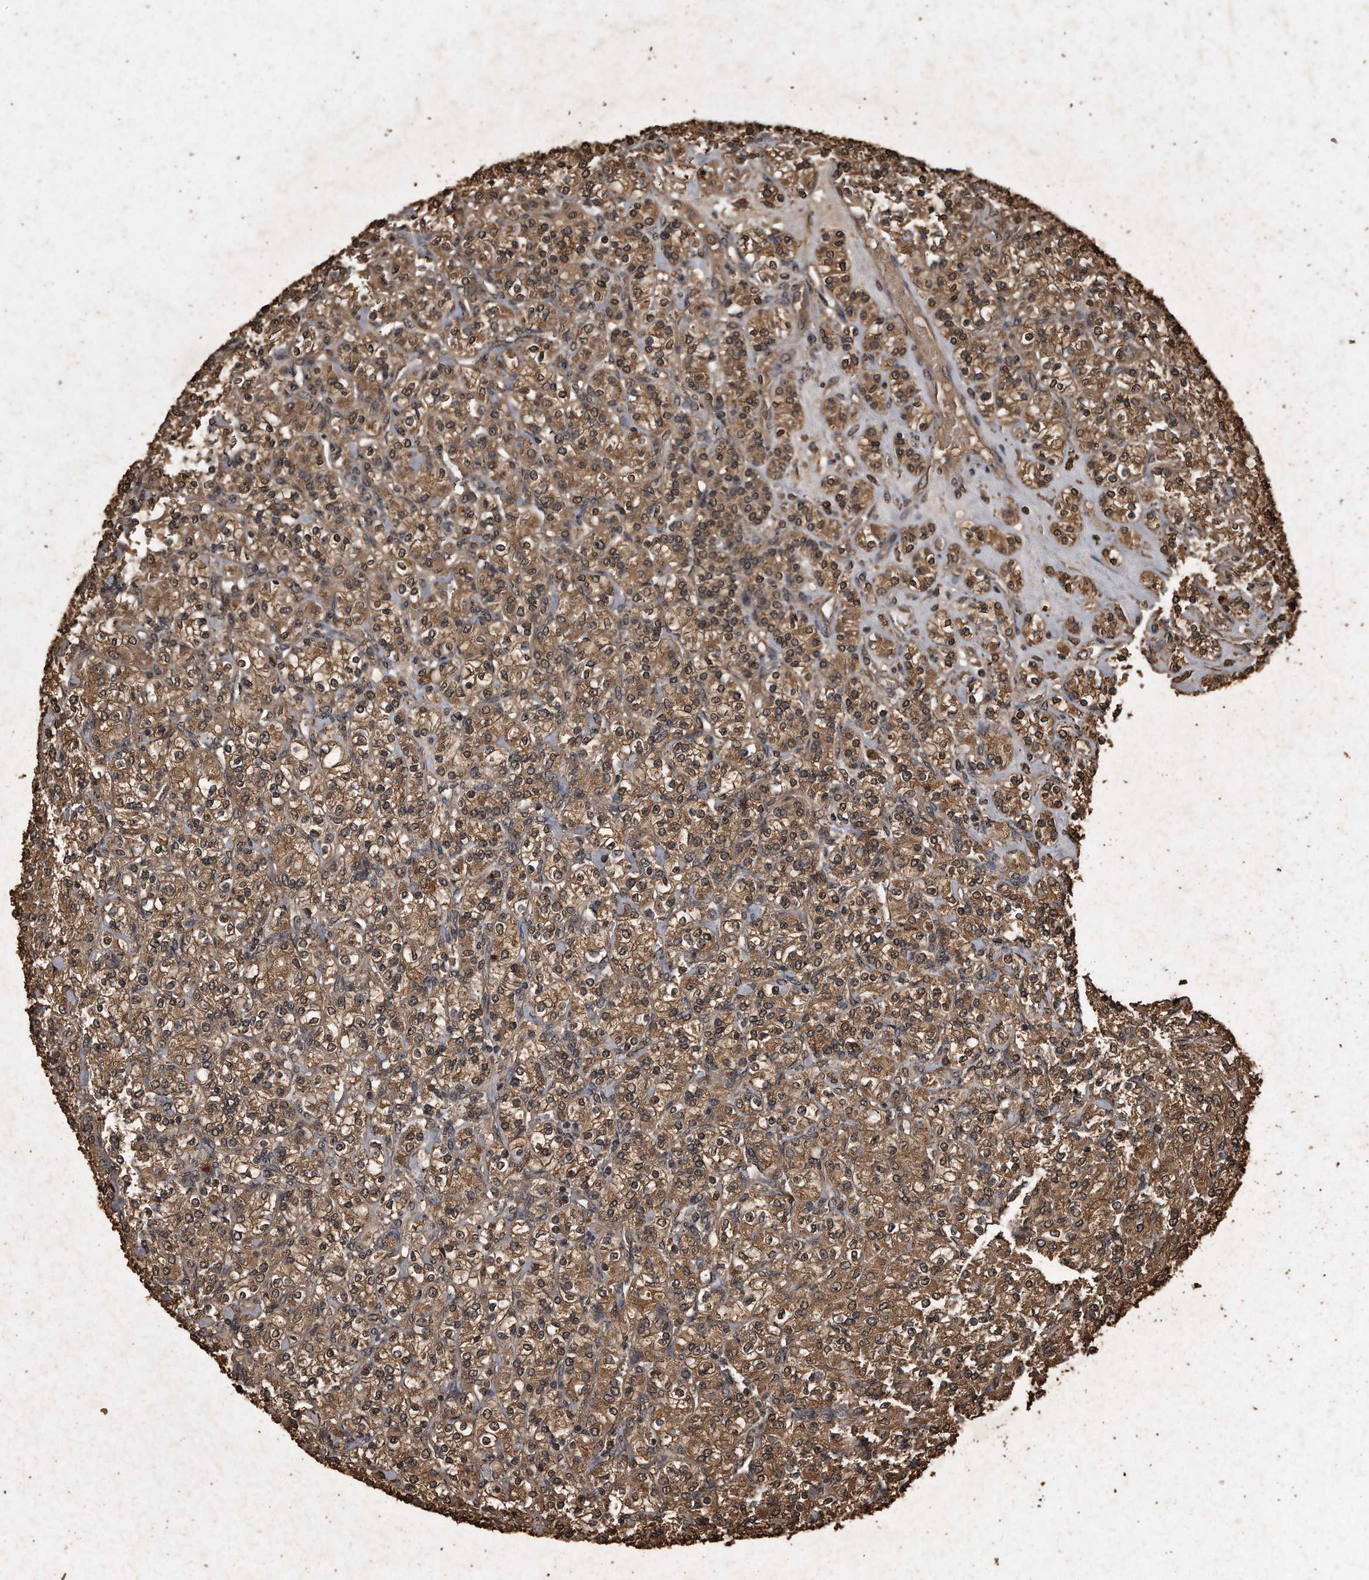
{"staining": {"intensity": "moderate", "quantity": ">75%", "location": "cytoplasmic/membranous"}, "tissue": "renal cancer", "cell_type": "Tumor cells", "image_type": "cancer", "snomed": [{"axis": "morphology", "description": "Adenocarcinoma, NOS"}, {"axis": "topography", "description": "Kidney"}], "caption": "About >75% of tumor cells in human renal cancer exhibit moderate cytoplasmic/membranous protein expression as visualized by brown immunohistochemical staining.", "gene": "CFLAR", "patient": {"sex": "male", "age": 77}}